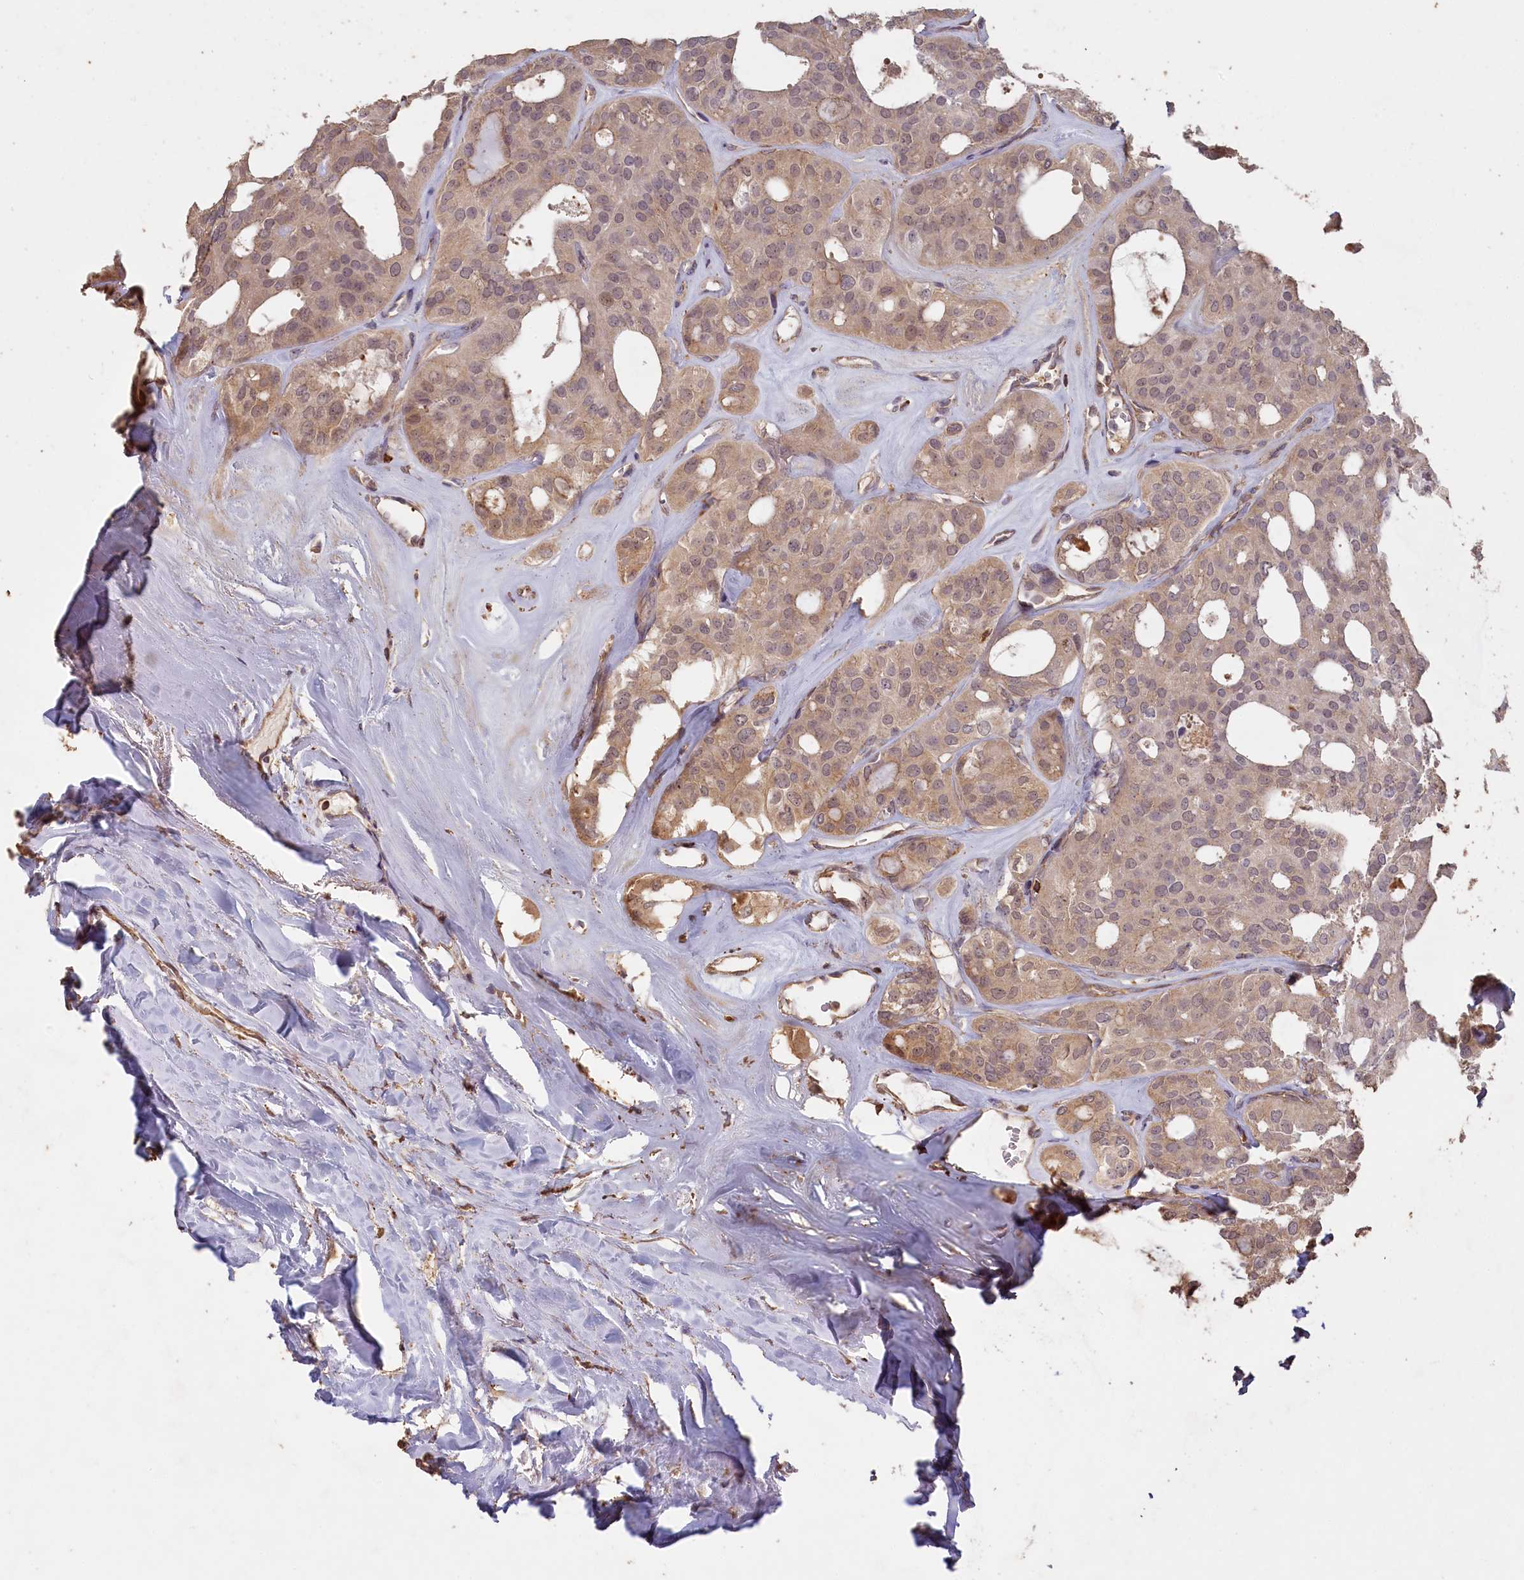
{"staining": {"intensity": "weak", "quantity": "25%-75%", "location": "cytoplasmic/membranous,nuclear"}, "tissue": "thyroid cancer", "cell_type": "Tumor cells", "image_type": "cancer", "snomed": [{"axis": "morphology", "description": "Follicular adenoma carcinoma, NOS"}, {"axis": "topography", "description": "Thyroid gland"}], "caption": "IHC photomicrograph of neoplastic tissue: thyroid cancer stained using IHC exhibits low levels of weak protein expression localized specifically in the cytoplasmic/membranous and nuclear of tumor cells, appearing as a cytoplasmic/membranous and nuclear brown color.", "gene": "MADD", "patient": {"sex": "male", "age": 75}}